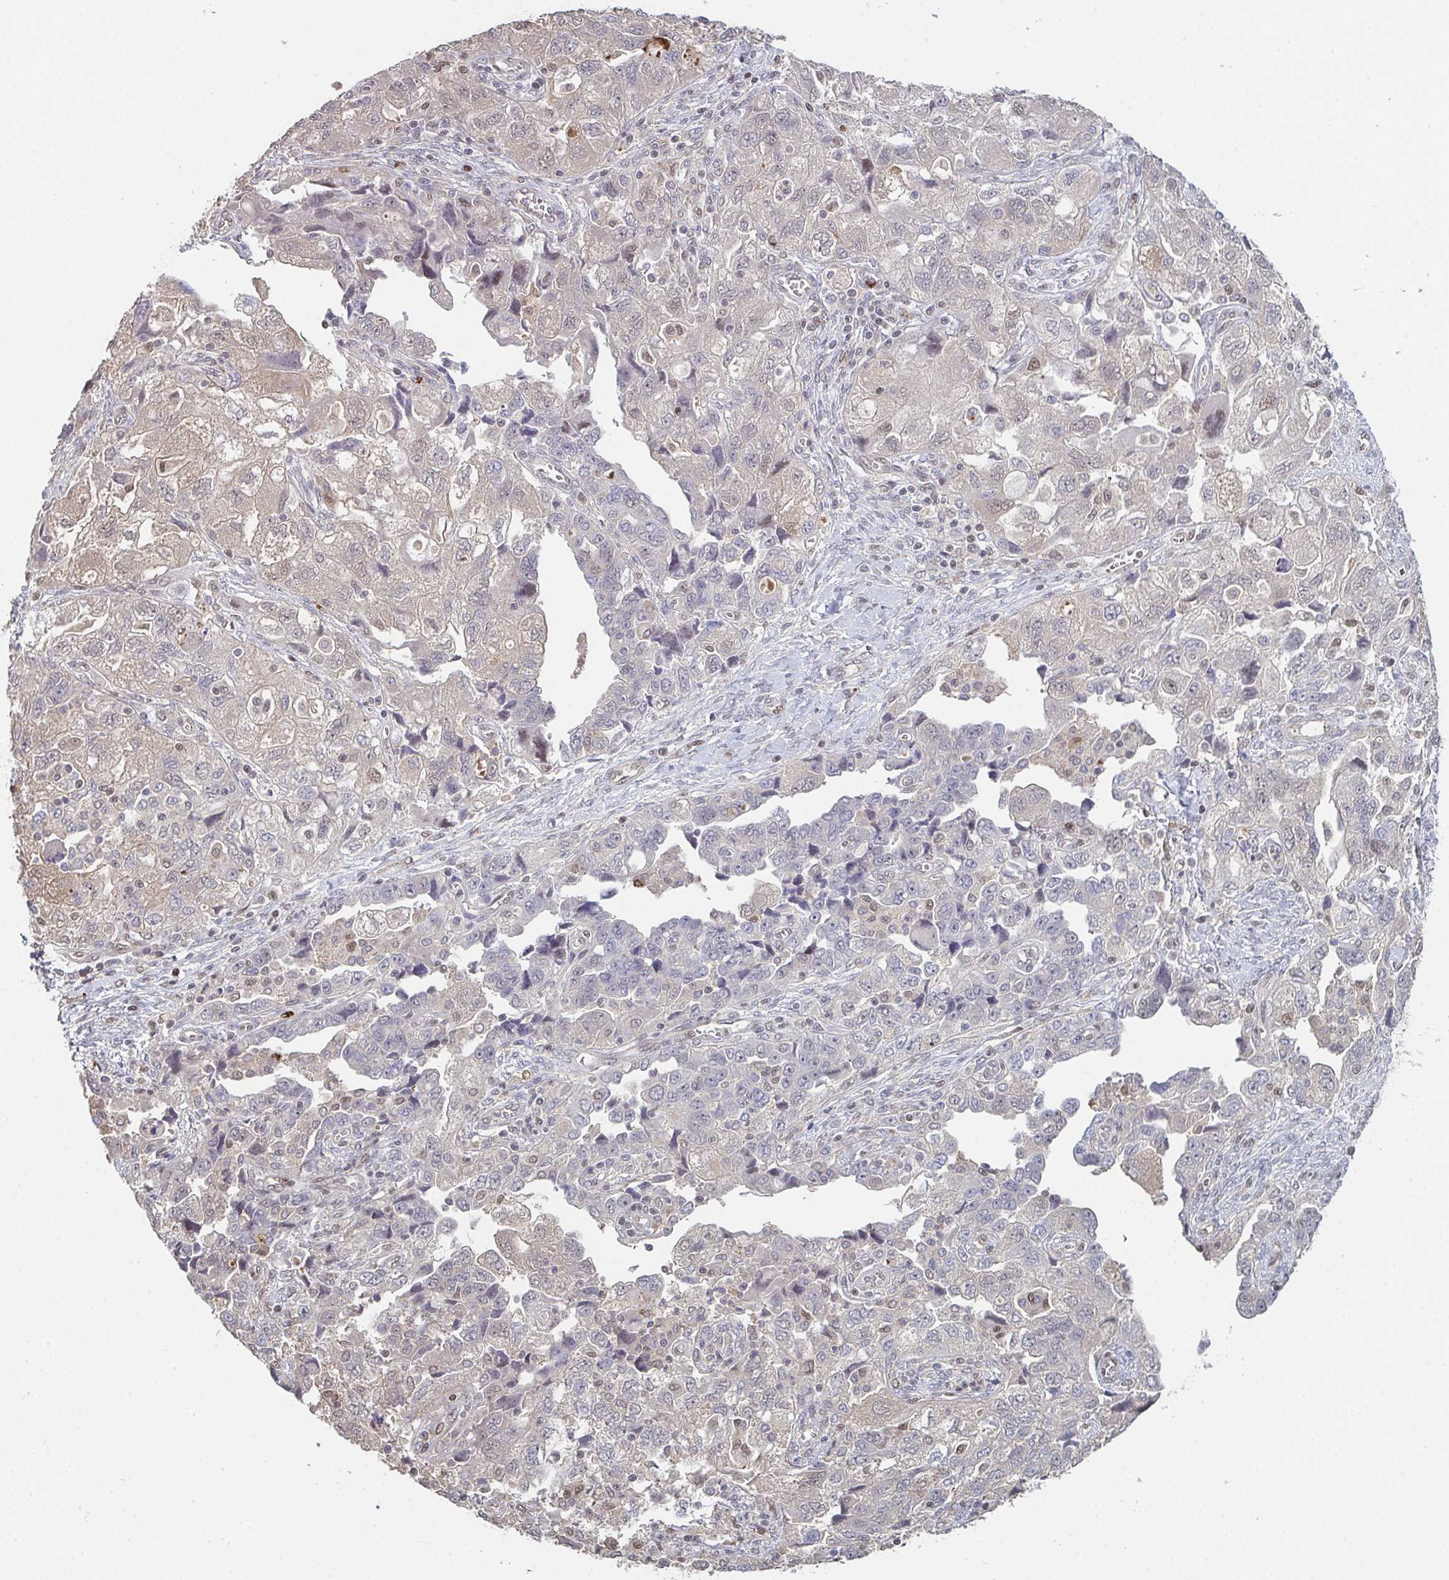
{"staining": {"intensity": "weak", "quantity": "<25%", "location": "cytoplasmic/membranous"}, "tissue": "ovarian cancer", "cell_type": "Tumor cells", "image_type": "cancer", "snomed": [{"axis": "morphology", "description": "Carcinoma, NOS"}, {"axis": "morphology", "description": "Cystadenocarcinoma, serous, NOS"}, {"axis": "topography", "description": "Ovary"}], "caption": "IHC of serous cystadenocarcinoma (ovarian) exhibits no positivity in tumor cells. (DAB IHC visualized using brightfield microscopy, high magnification).", "gene": "ACD", "patient": {"sex": "female", "age": 69}}